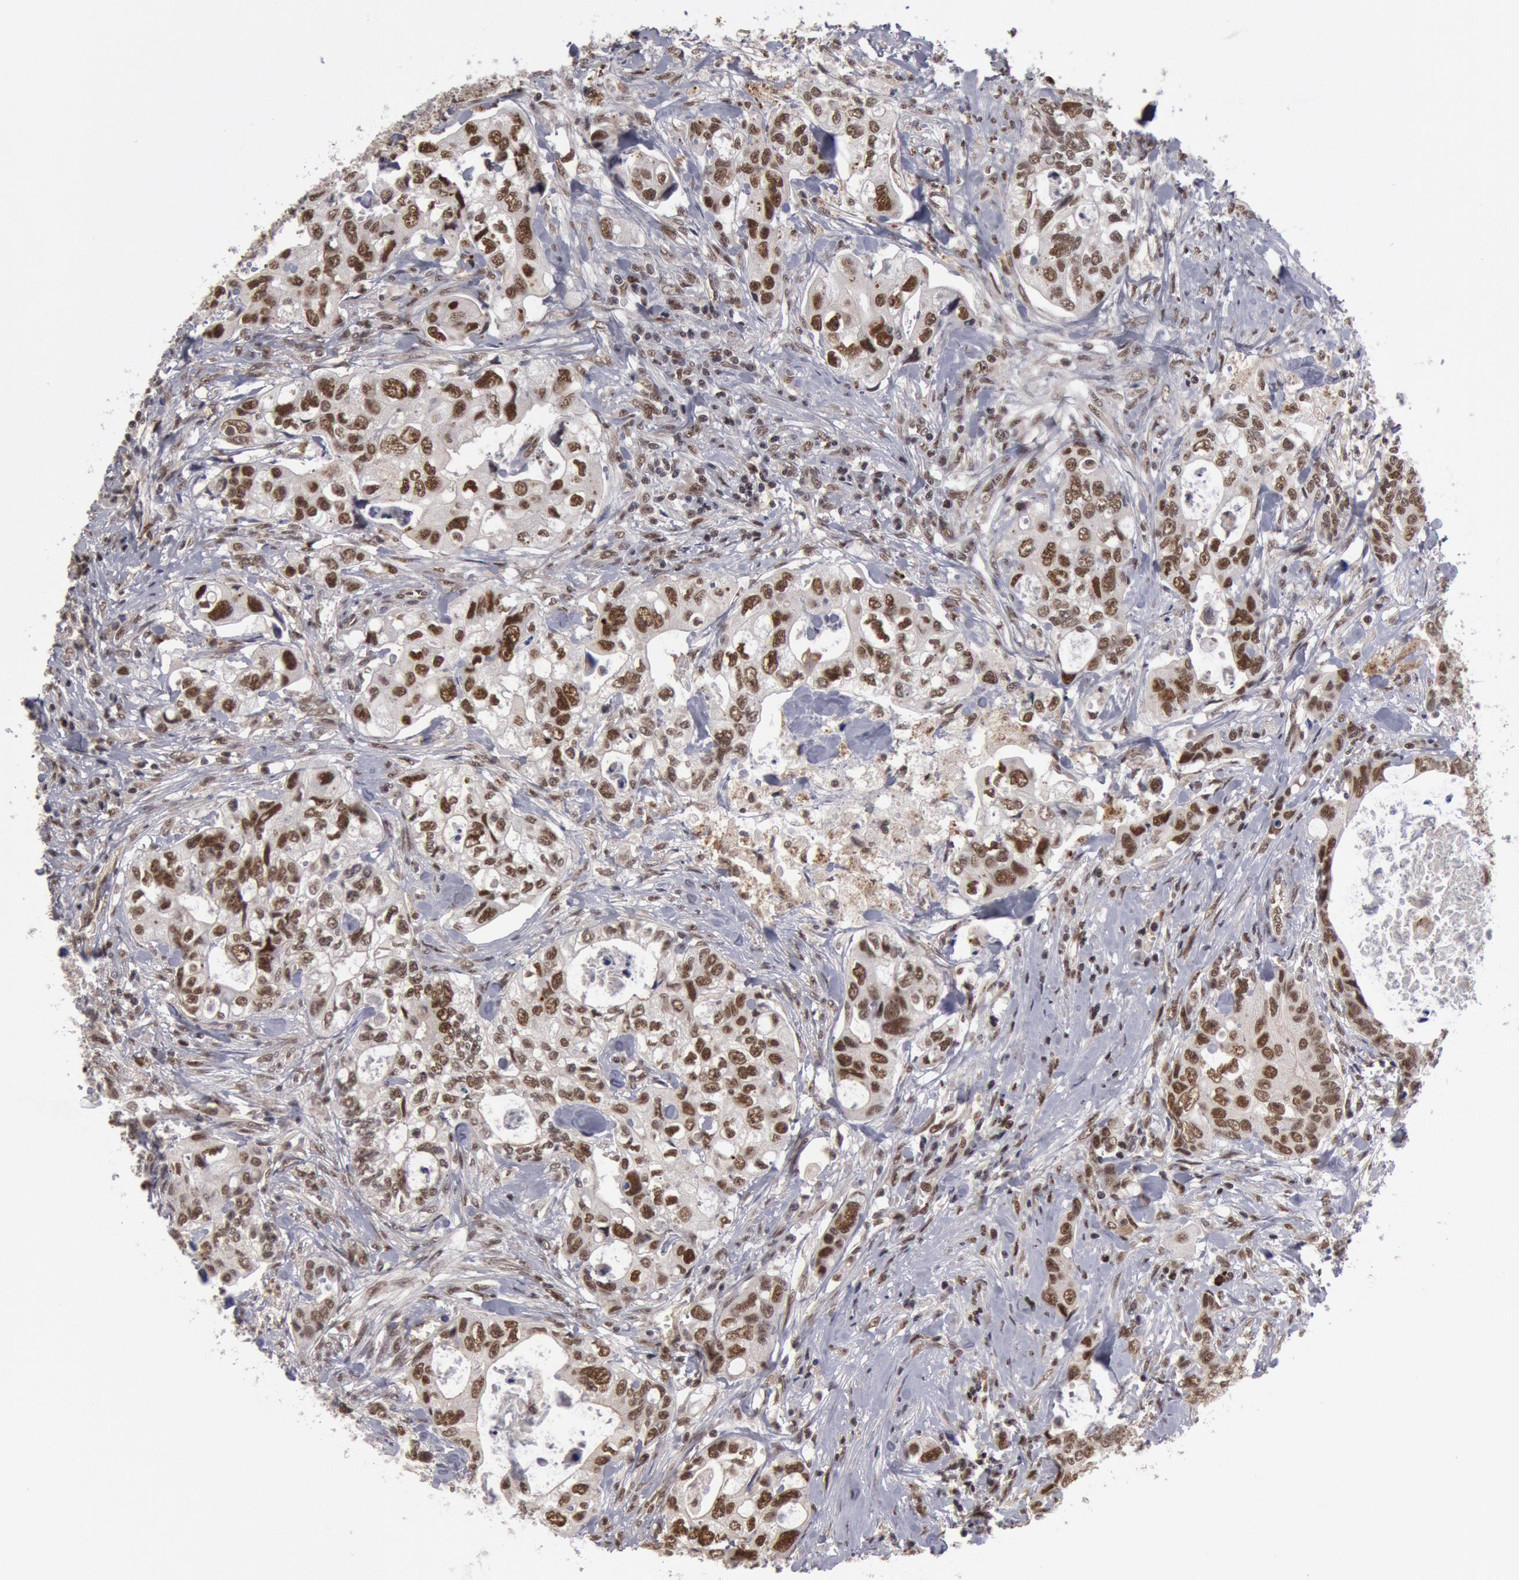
{"staining": {"intensity": "moderate", "quantity": ">75%", "location": "nuclear"}, "tissue": "colorectal cancer", "cell_type": "Tumor cells", "image_type": "cancer", "snomed": [{"axis": "morphology", "description": "Adenocarcinoma, NOS"}, {"axis": "topography", "description": "Rectum"}], "caption": "Immunohistochemistry (IHC) of colorectal cancer exhibits medium levels of moderate nuclear staining in approximately >75% of tumor cells.", "gene": "PPP4R3B", "patient": {"sex": "female", "age": 57}}